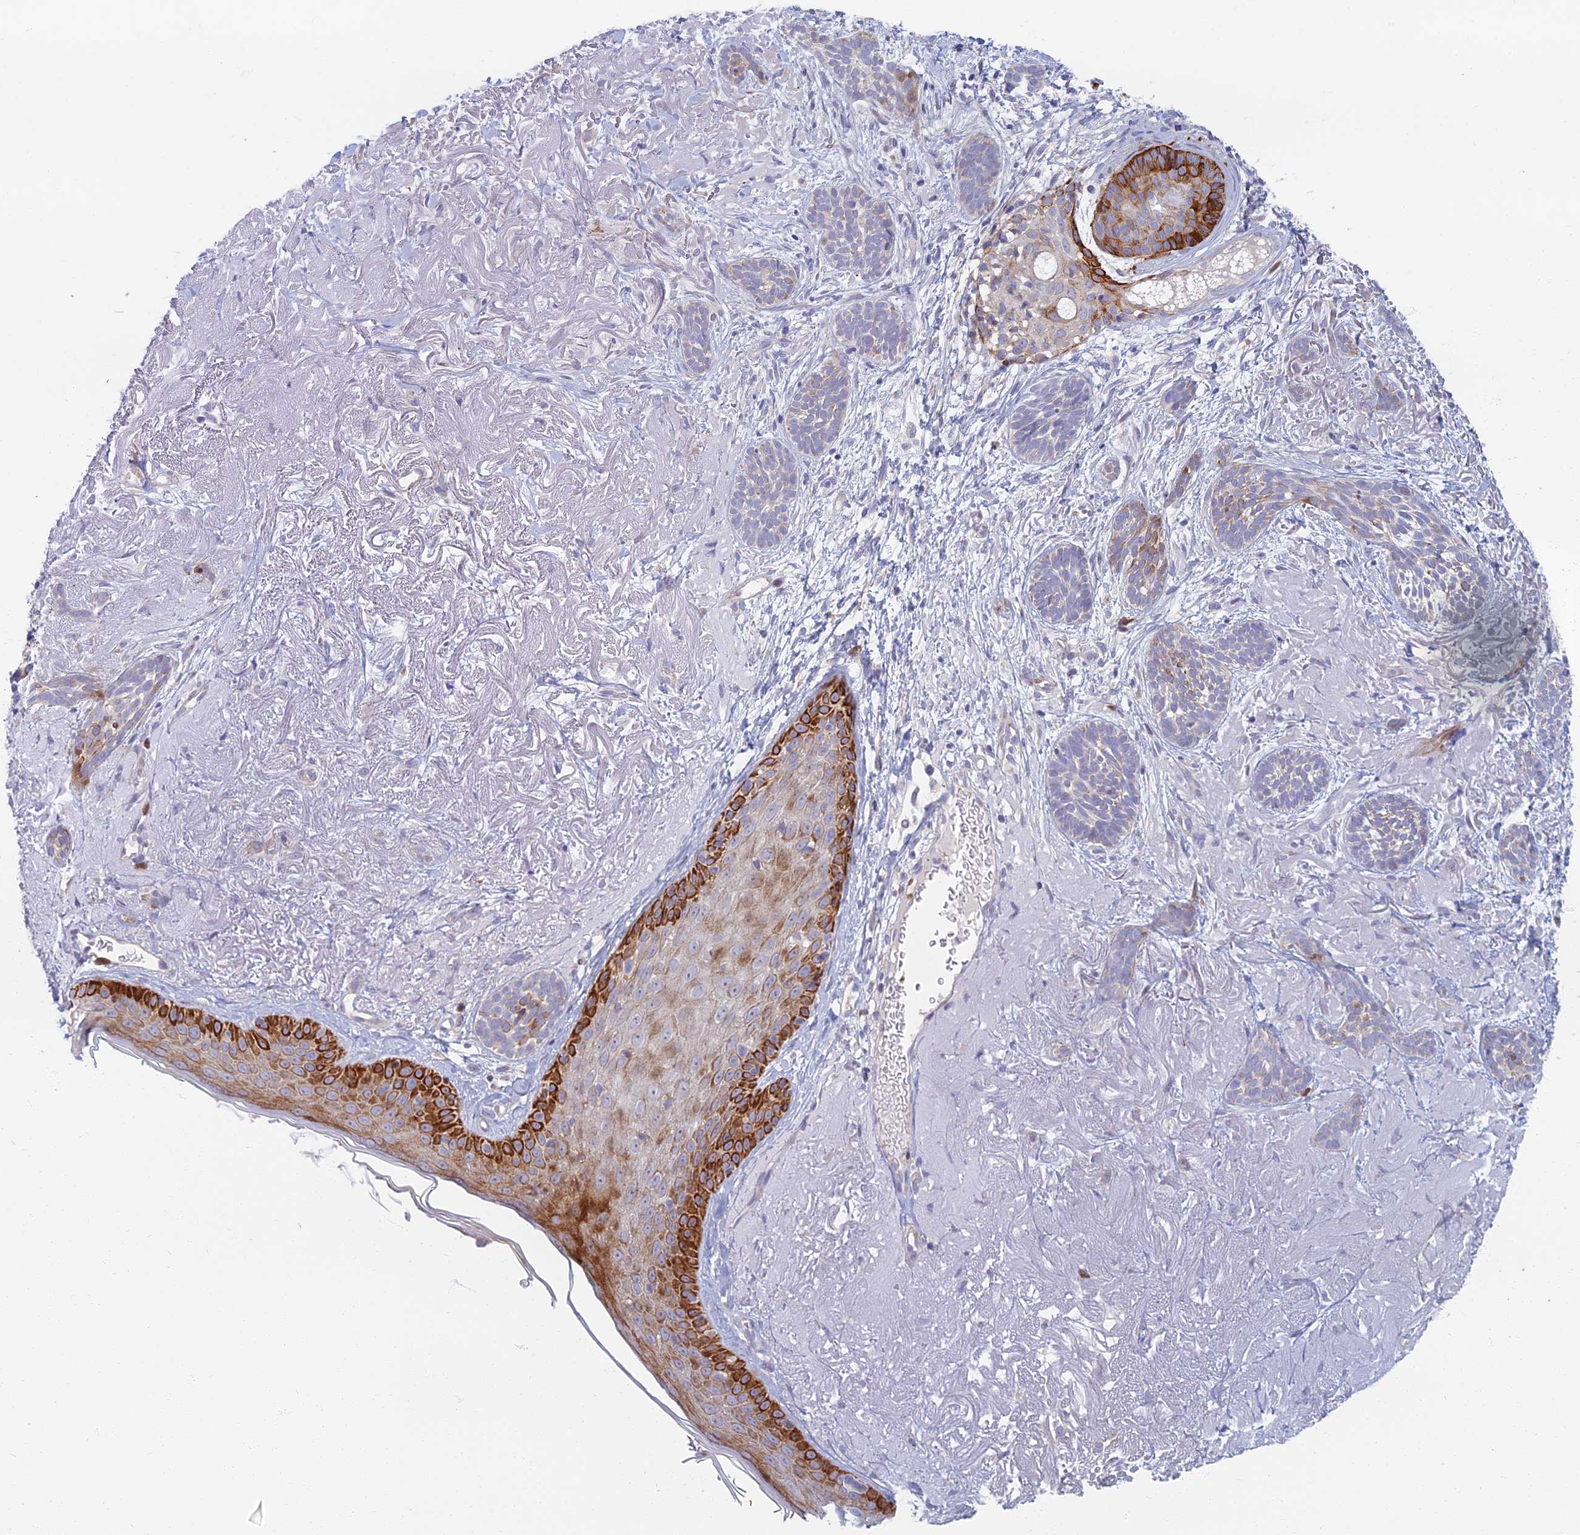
{"staining": {"intensity": "moderate", "quantity": "<25%", "location": "cytoplasmic/membranous"}, "tissue": "skin cancer", "cell_type": "Tumor cells", "image_type": "cancer", "snomed": [{"axis": "morphology", "description": "Basal cell carcinoma"}, {"axis": "topography", "description": "Skin"}], "caption": "Immunohistochemical staining of human skin cancer exhibits low levels of moderate cytoplasmic/membranous protein positivity in about <25% of tumor cells.", "gene": "C15orf40", "patient": {"sex": "male", "age": 71}}